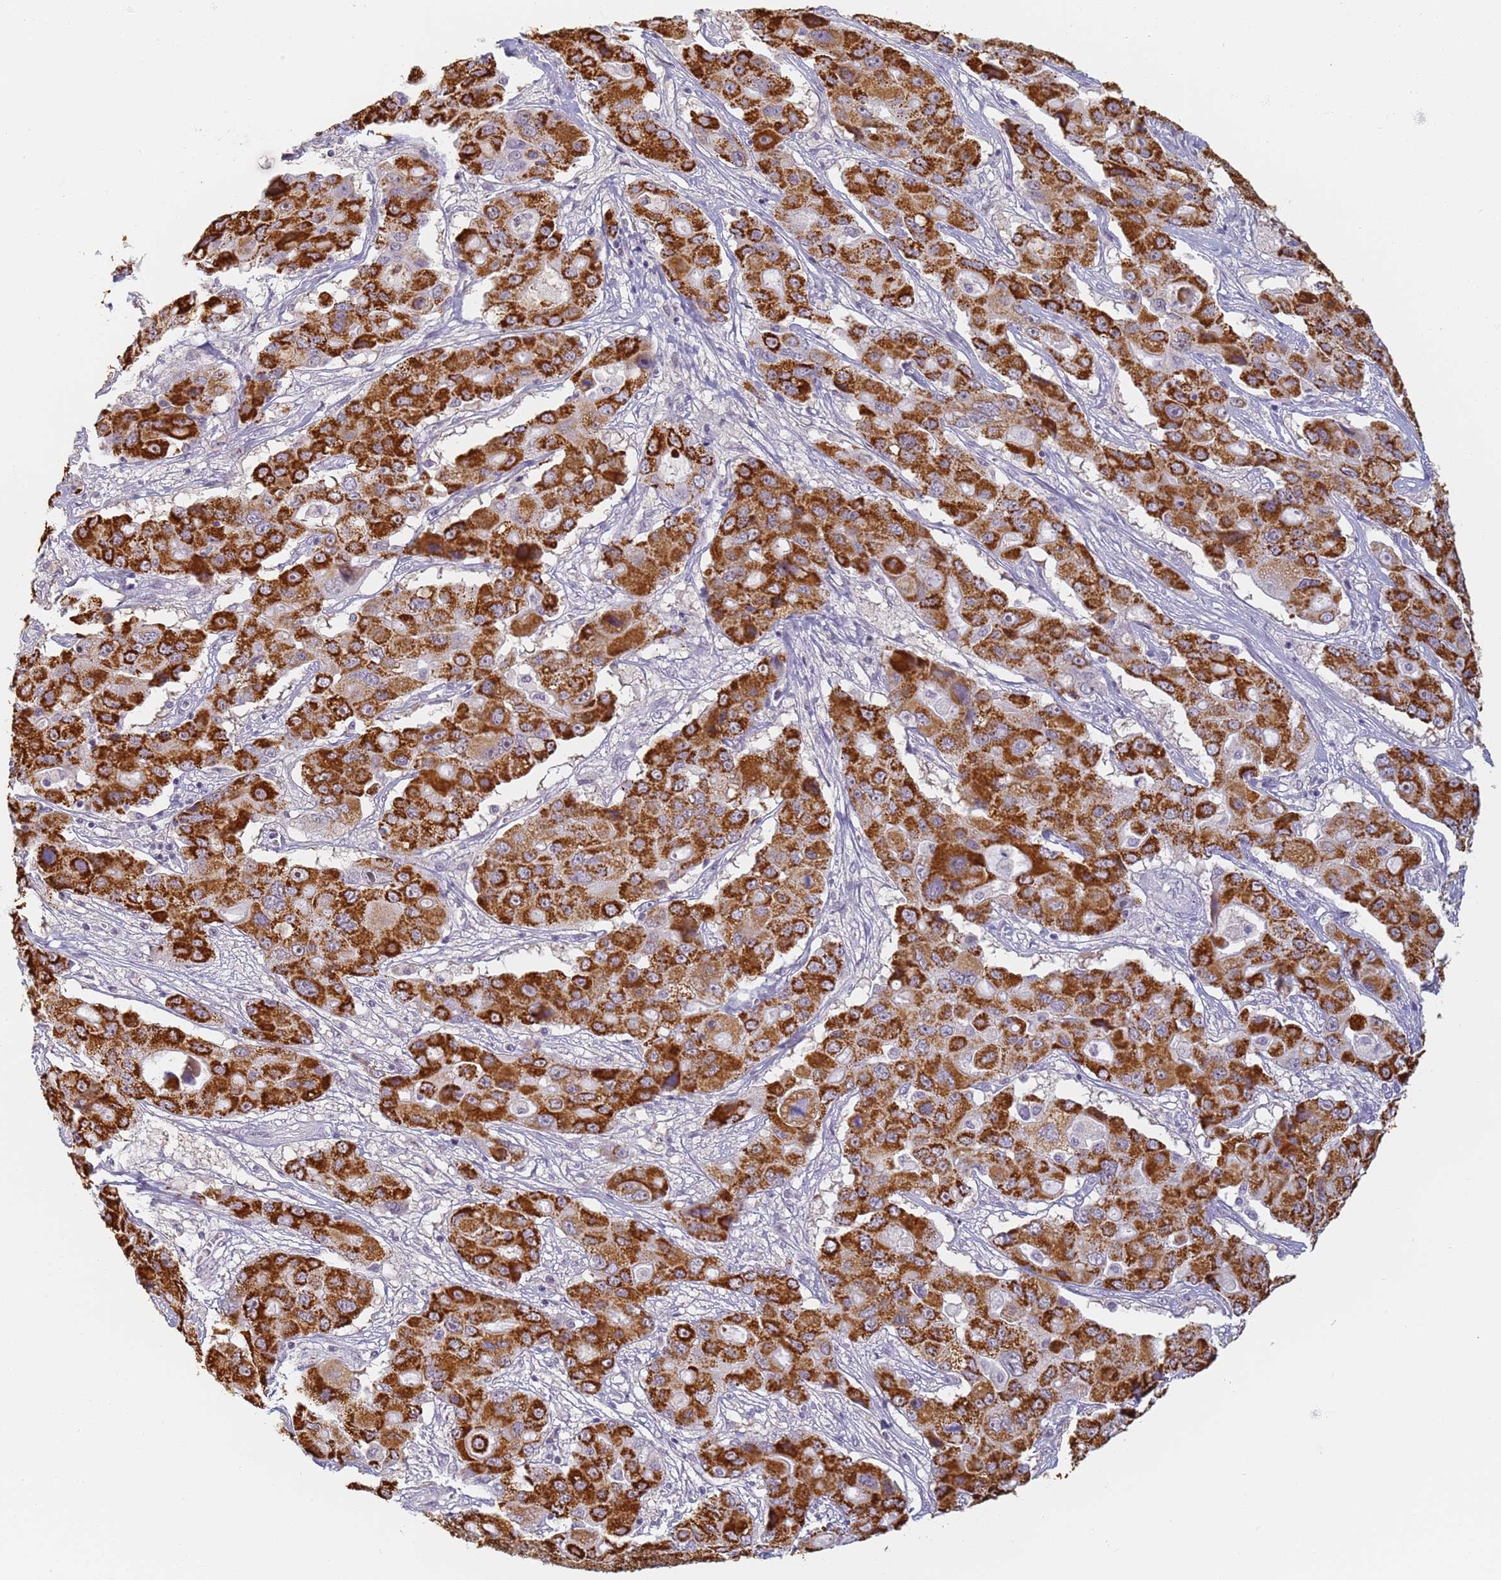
{"staining": {"intensity": "strong", "quantity": ">75%", "location": "cytoplasmic/membranous"}, "tissue": "liver cancer", "cell_type": "Tumor cells", "image_type": "cancer", "snomed": [{"axis": "morphology", "description": "Cholangiocarcinoma"}, {"axis": "topography", "description": "Liver"}], "caption": "Approximately >75% of tumor cells in liver cancer demonstrate strong cytoplasmic/membranous protein staining as visualized by brown immunohistochemical staining.", "gene": "SLC38A9", "patient": {"sex": "male", "age": 67}}